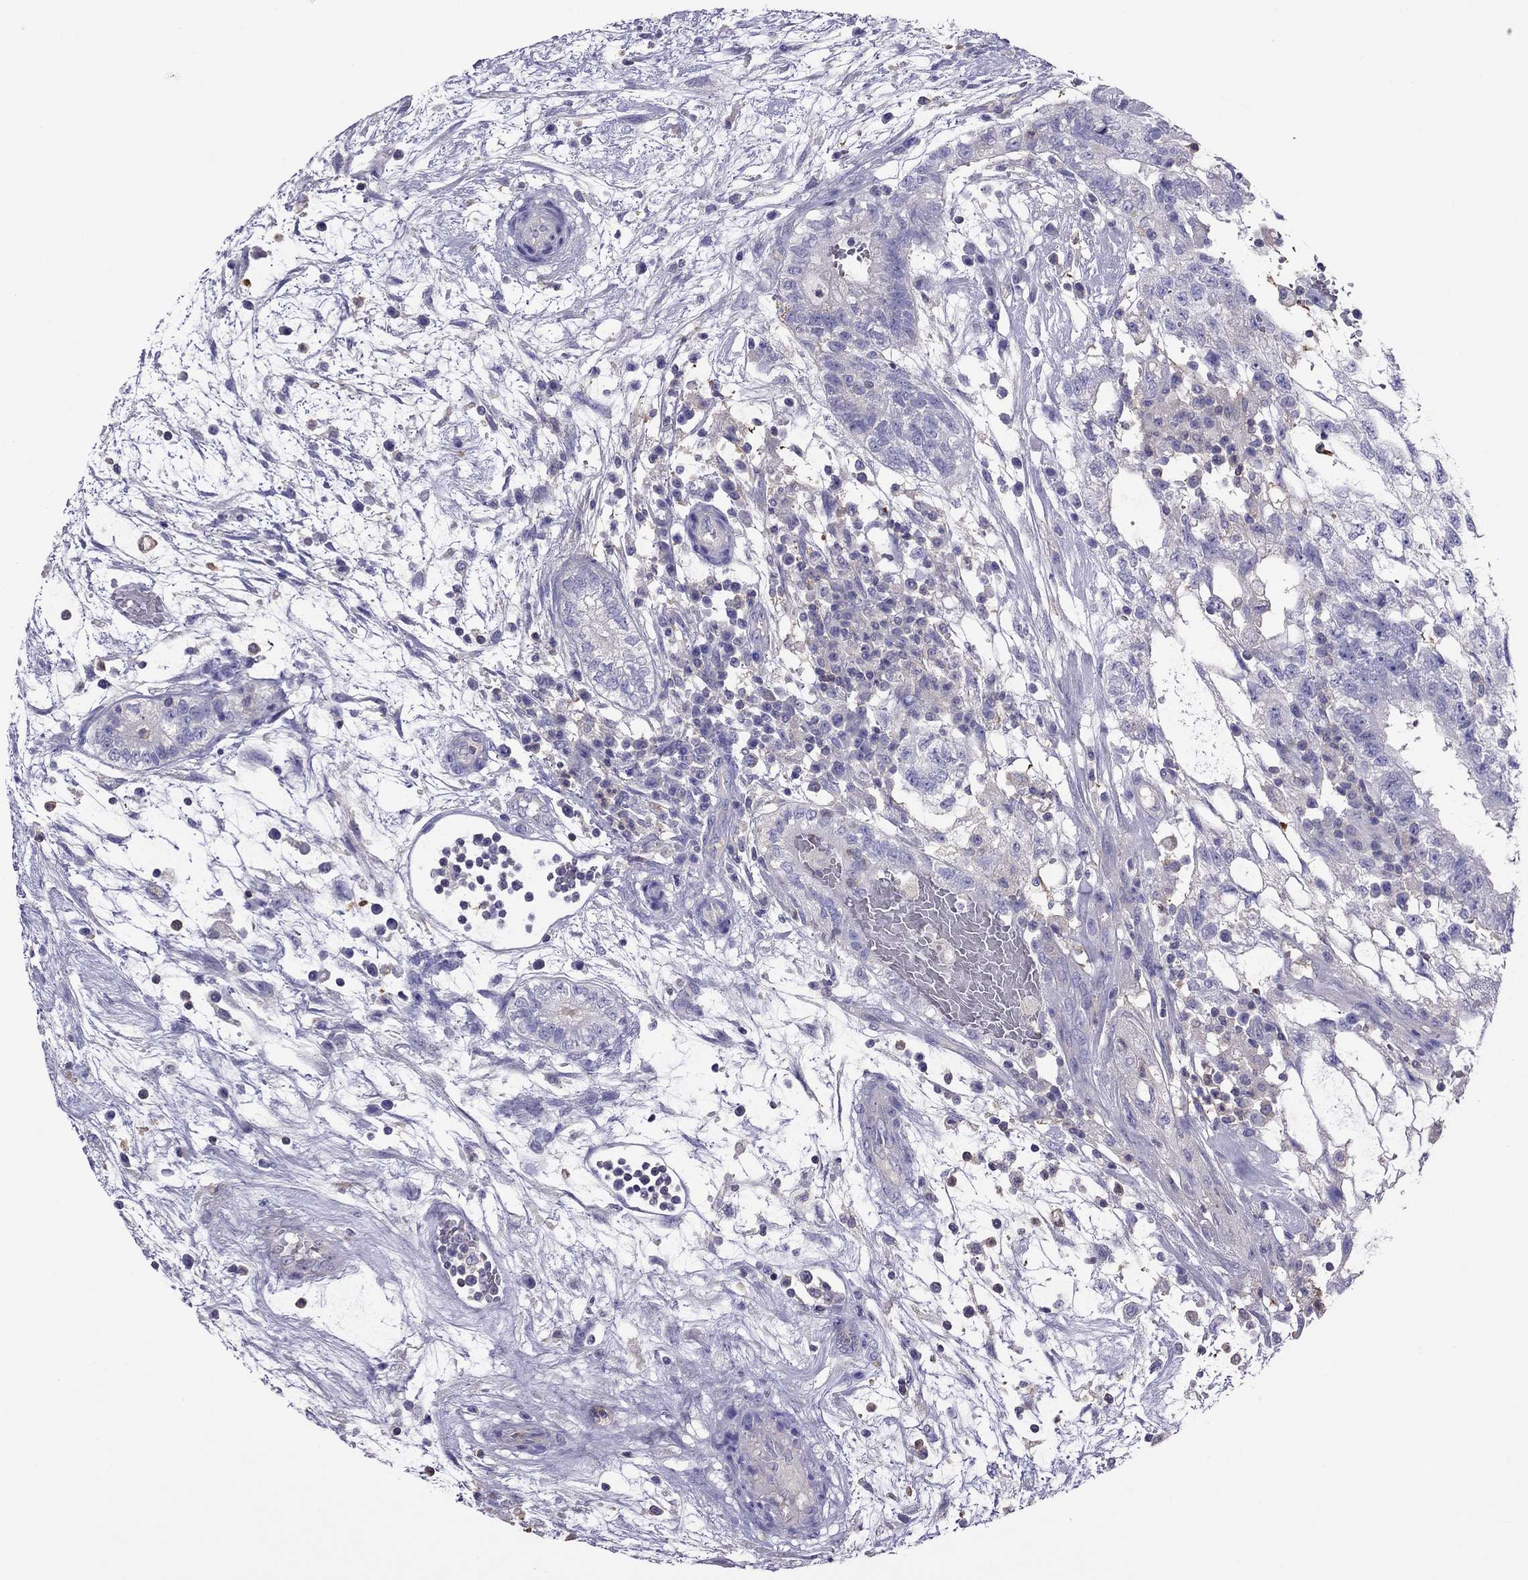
{"staining": {"intensity": "negative", "quantity": "none", "location": "none"}, "tissue": "testis cancer", "cell_type": "Tumor cells", "image_type": "cancer", "snomed": [{"axis": "morphology", "description": "Normal tissue, NOS"}, {"axis": "morphology", "description": "Carcinoma, Embryonal, NOS"}, {"axis": "topography", "description": "Testis"}, {"axis": "topography", "description": "Epididymis"}], "caption": "Immunohistochemistry (IHC) photomicrograph of human testis cancer stained for a protein (brown), which shows no expression in tumor cells. The staining is performed using DAB (3,3'-diaminobenzidine) brown chromogen with nuclei counter-stained in using hematoxylin.", "gene": "TEX22", "patient": {"sex": "male", "age": 32}}